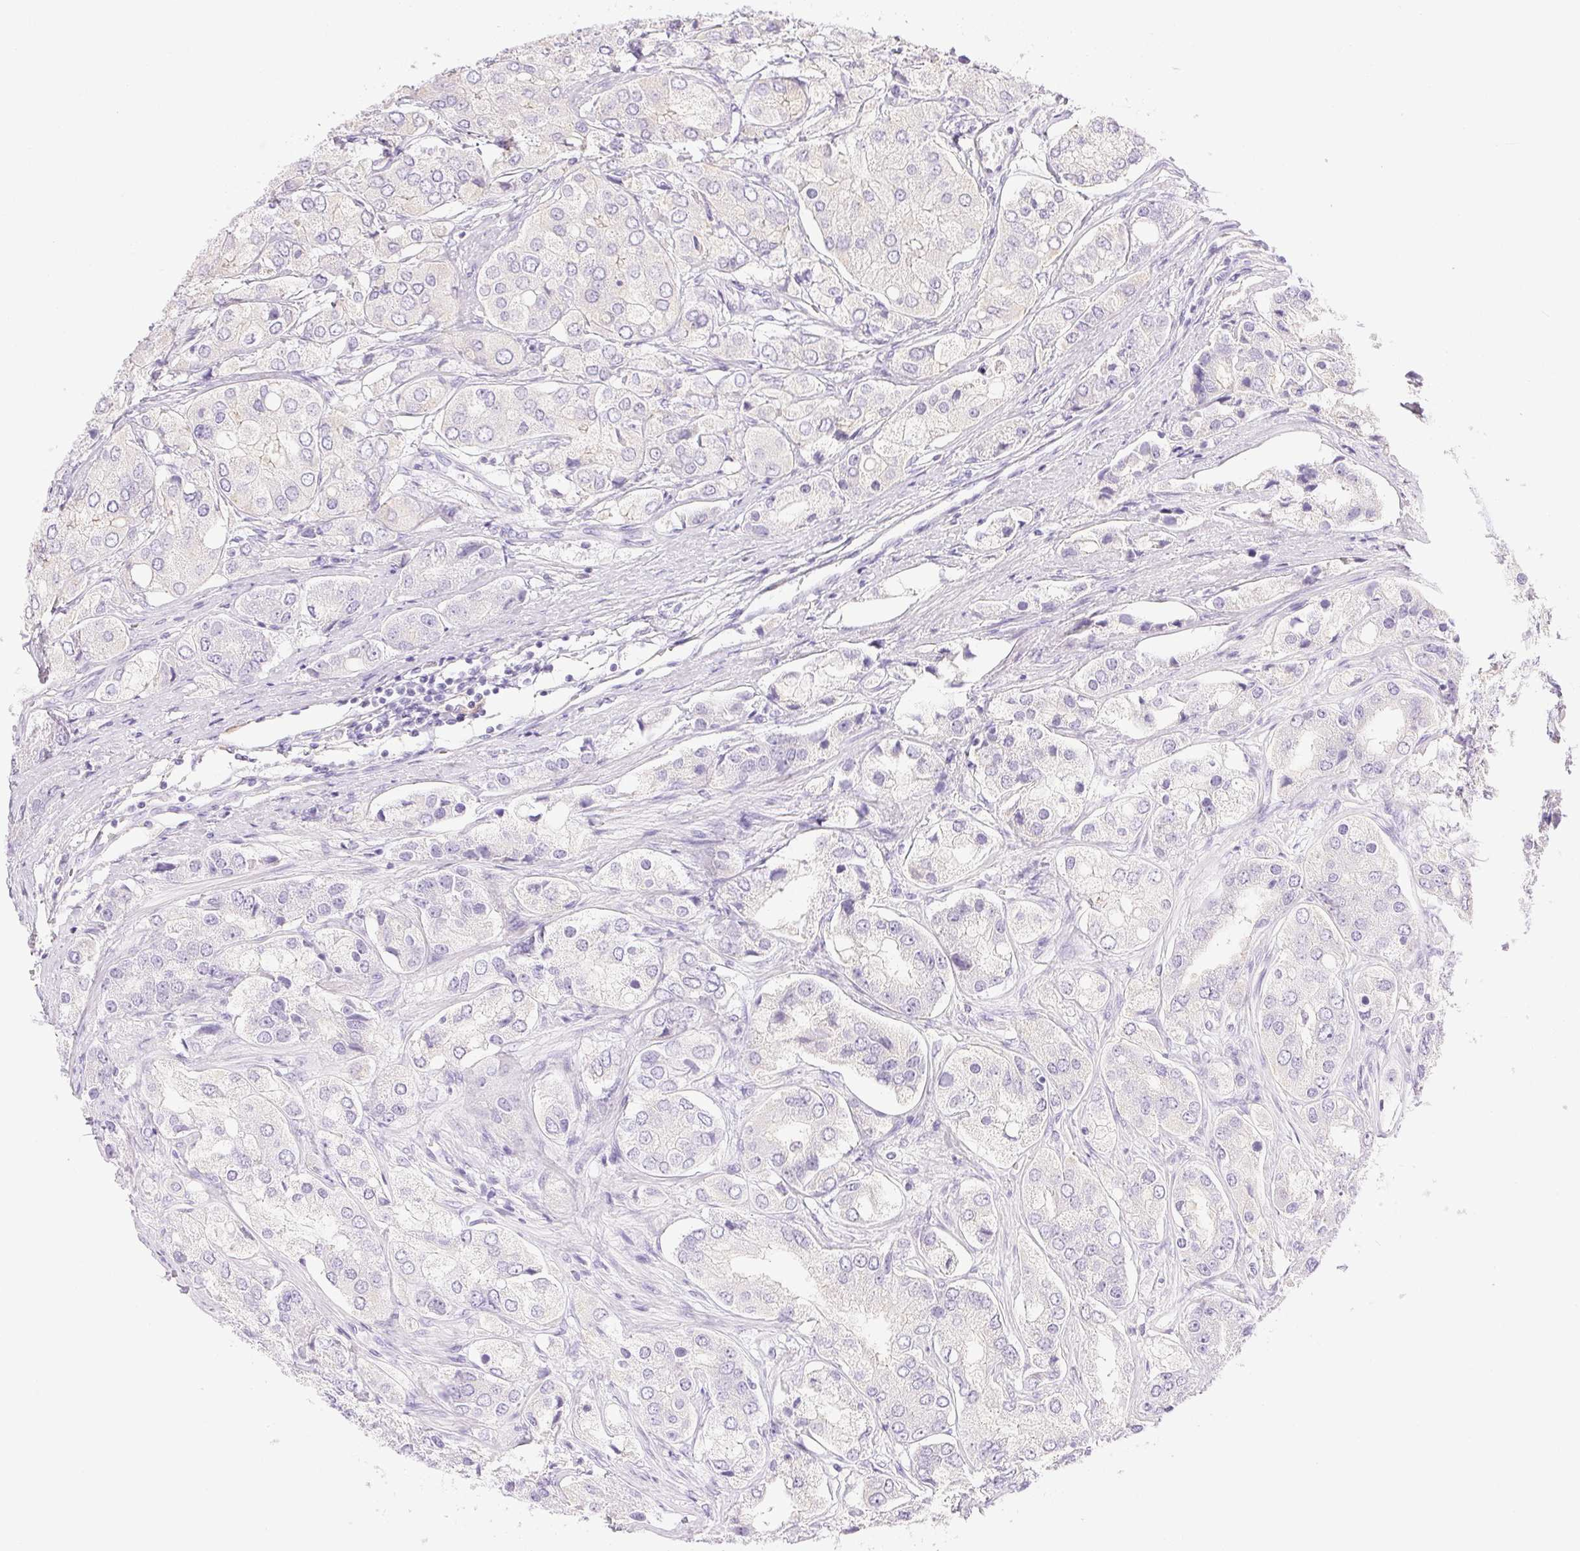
{"staining": {"intensity": "negative", "quantity": "none", "location": "none"}, "tissue": "prostate cancer", "cell_type": "Tumor cells", "image_type": "cancer", "snomed": [{"axis": "morphology", "description": "Adenocarcinoma, Low grade"}, {"axis": "topography", "description": "Prostate"}], "caption": "Immunohistochemistry (IHC) micrograph of prostate adenocarcinoma (low-grade) stained for a protein (brown), which displays no expression in tumor cells. (DAB (3,3'-diaminobenzidine) immunohistochemistry visualized using brightfield microscopy, high magnification).", "gene": "ATP6V1G3", "patient": {"sex": "male", "age": 69}}